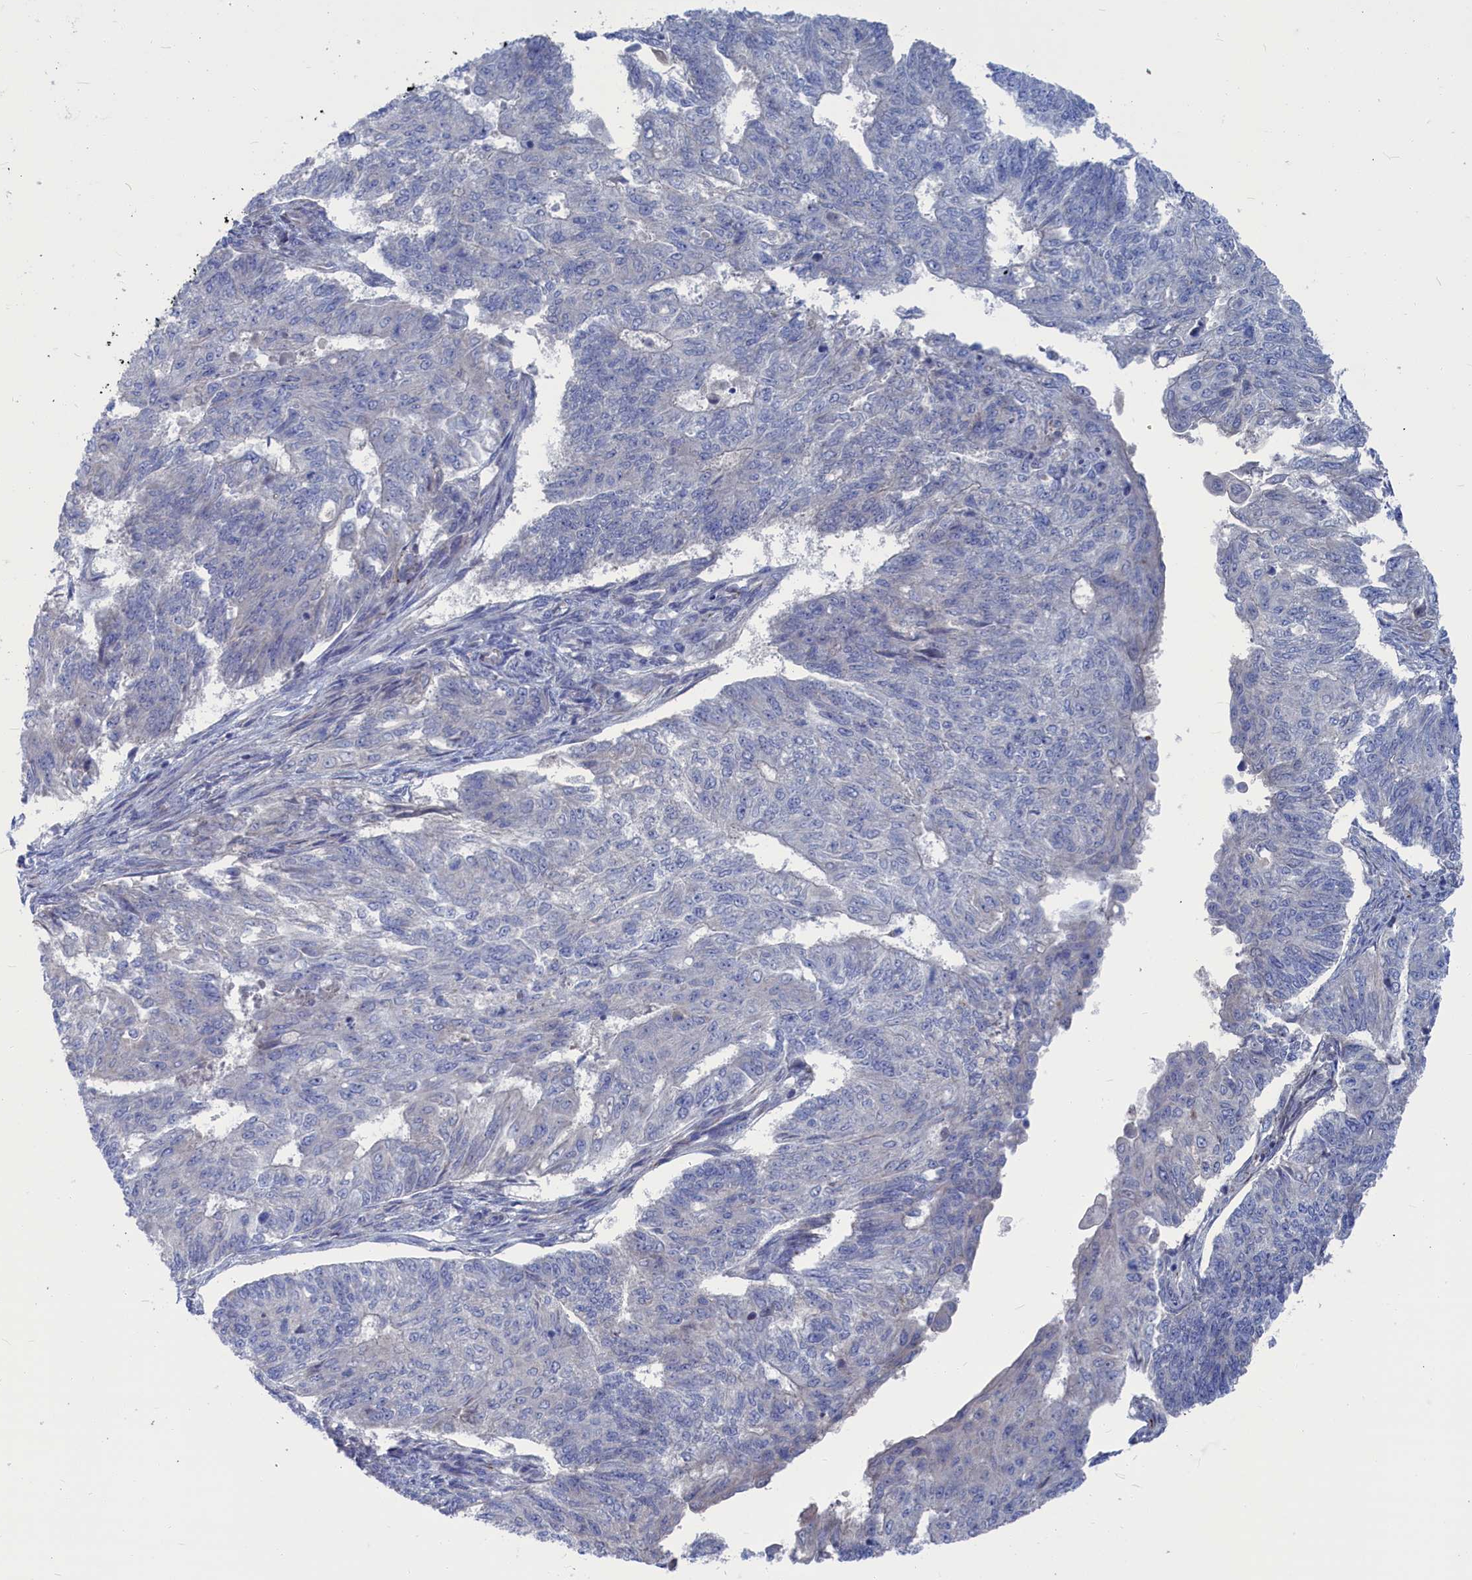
{"staining": {"intensity": "negative", "quantity": "none", "location": "none"}, "tissue": "endometrial cancer", "cell_type": "Tumor cells", "image_type": "cancer", "snomed": [{"axis": "morphology", "description": "Adenocarcinoma, NOS"}, {"axis": "topography", "description": "Endometrium"}], "caption": "Micrograph shows no significant protein staining in tumor cells of adenocarcinoma (endometrial).", "gene": "CEND1", "patient": {"sex": "female", "age": 32}}